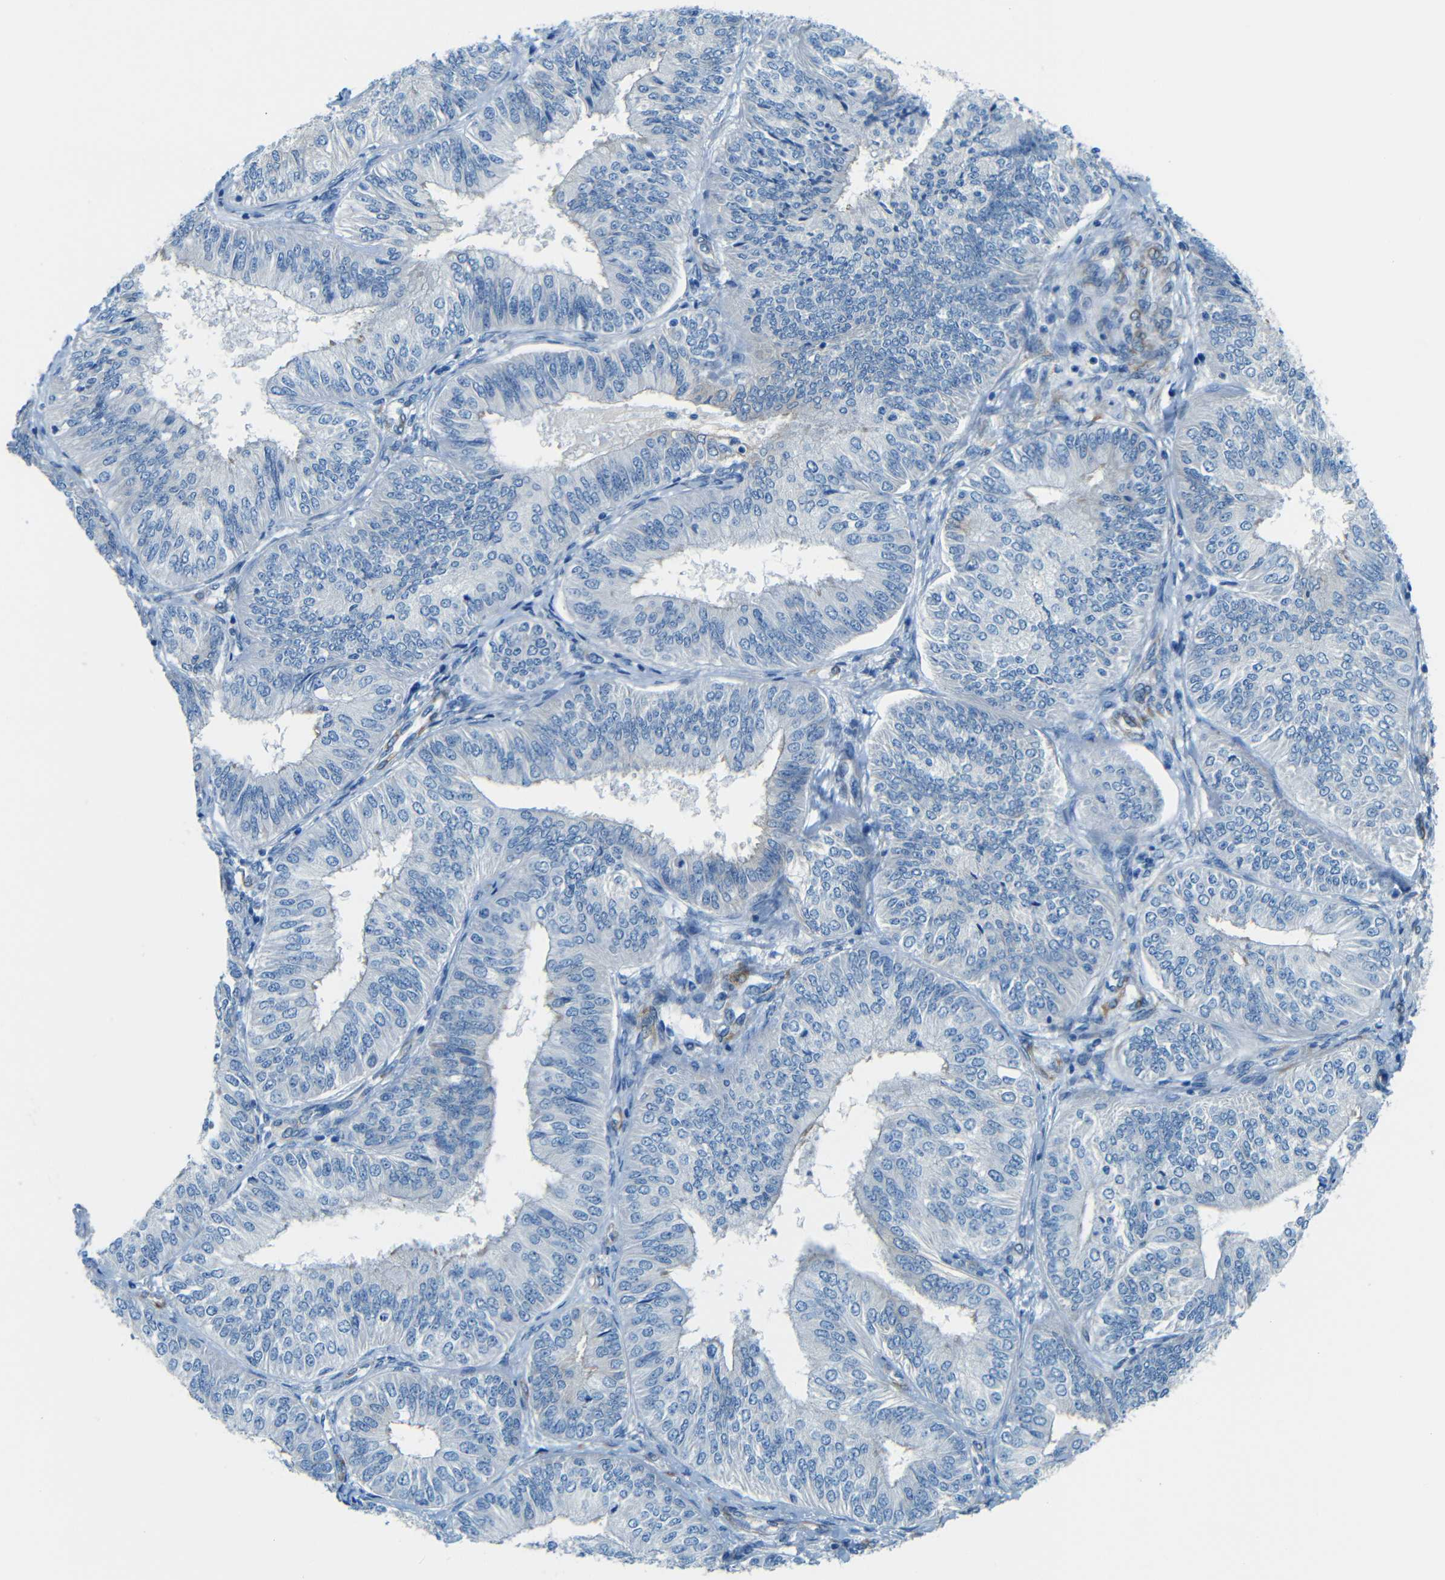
{"staining": {"intensity": "negative", "quantity": "none", "location": "none"}, "tissue": "endometrial cancer", "cell_type": "Tumor cells", "image_type": "cancer", "snomed": [{"axis": "morphology", "description": "Adenocarcinoma, NOS"}, {"axis": "topography", "description": "Endometrium"}], "caption": "This photomicrograph is of adenocarcinoma (endometrial) stained with IHC to label a protein in brown with the nuclei are counter-stained blue. There is no positivity in tumor cells. (DAB immunohistochemistry (IHC) with hematoxylin counter stain).", "gene": "MAP2", "patient": {"sex": "female", "age": 58}}